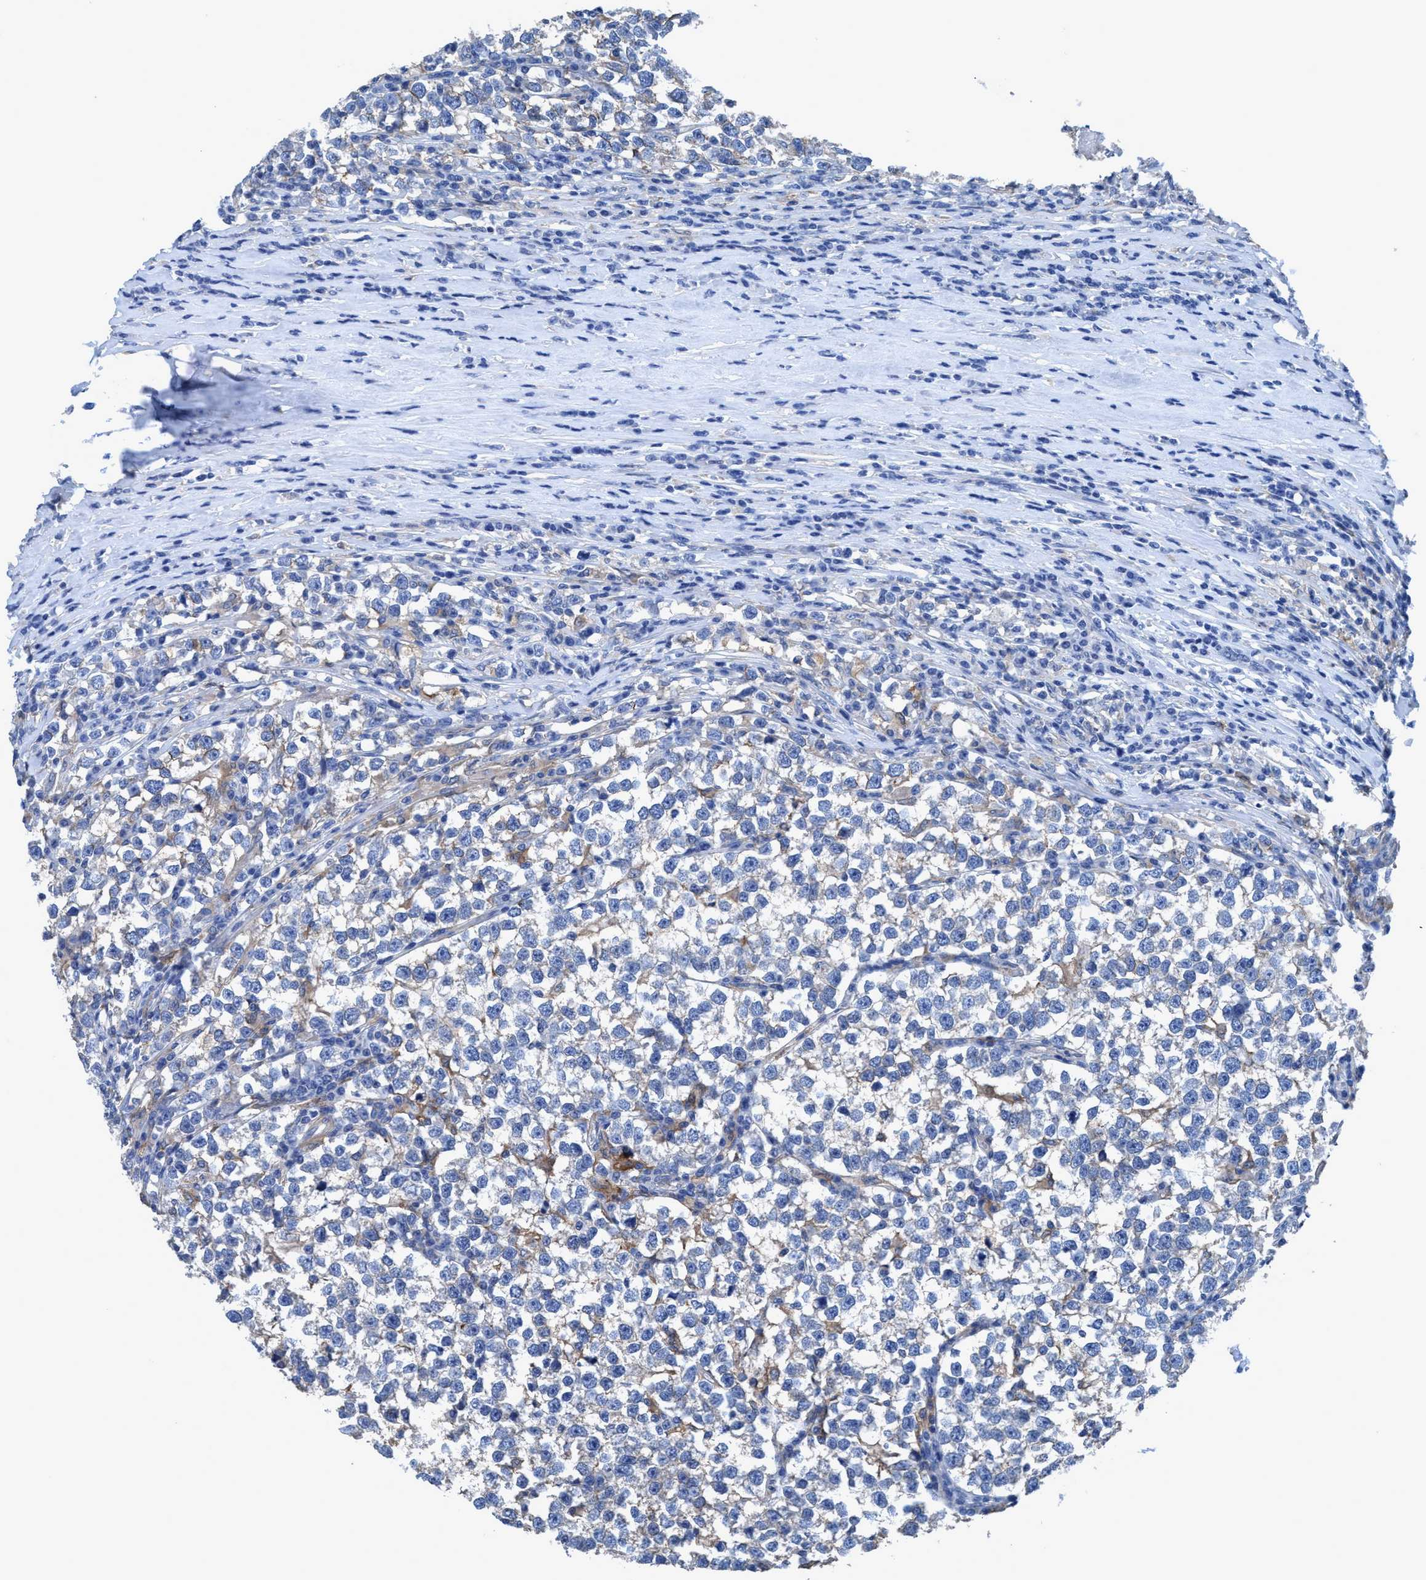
{"staining": {"intensity": "negative", "quantity": "none", "location": "none"}, "tissue": "testis cancer", "cell_type": "Tumor cells", "image_type": "cancer", "snomed": [{"axis": "morphology", "description": "Normal tissue, NOS"}, {"axis": "morphology", "description": "Seminoma, NOS"}, {"axis": "topography", "description": "Testis"}], "caption": "Image shows no protein expression in tumor cells of testis cancer tissue.", "gene": "DNAI1", "patient": {"sex": "male", "age": 43}}